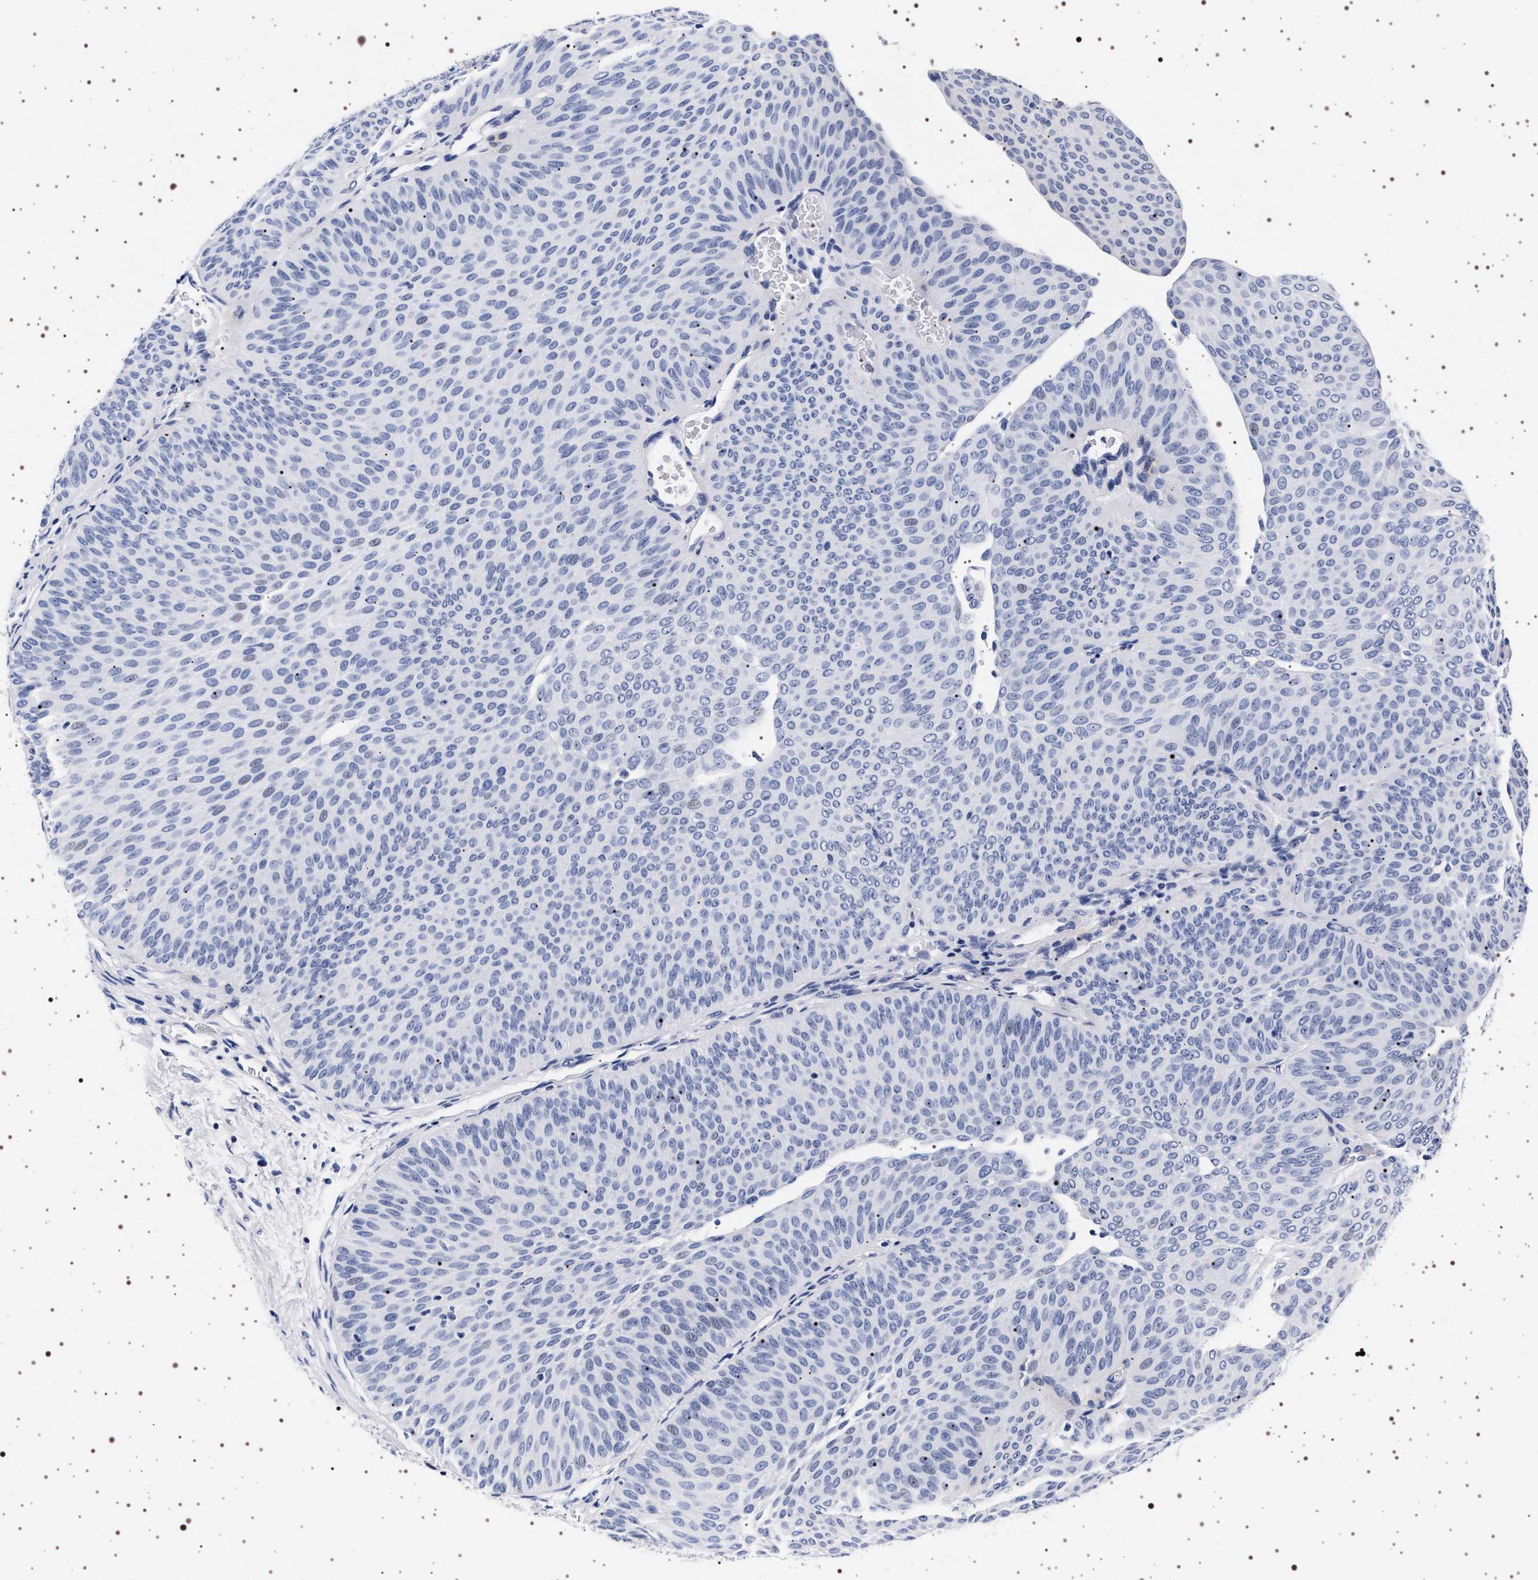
{"staining": {"intensity": "negative", "quantity": "none", "location": "none"}, "tissue": "urothelial cancer", "cell_type": "Tumor cells", "image_type": "cancer", "snomed": [{"axis": "morphology", "description": "Urothelial carcinoma, Low grade"}, {"axis": "topography", "description": "Urinary bladder"}], "caption": "The image shows no staining of tumor cells in urothelial cancer.", "gene": "SYN1", "patient": {"sex": "female", "age": 60}}